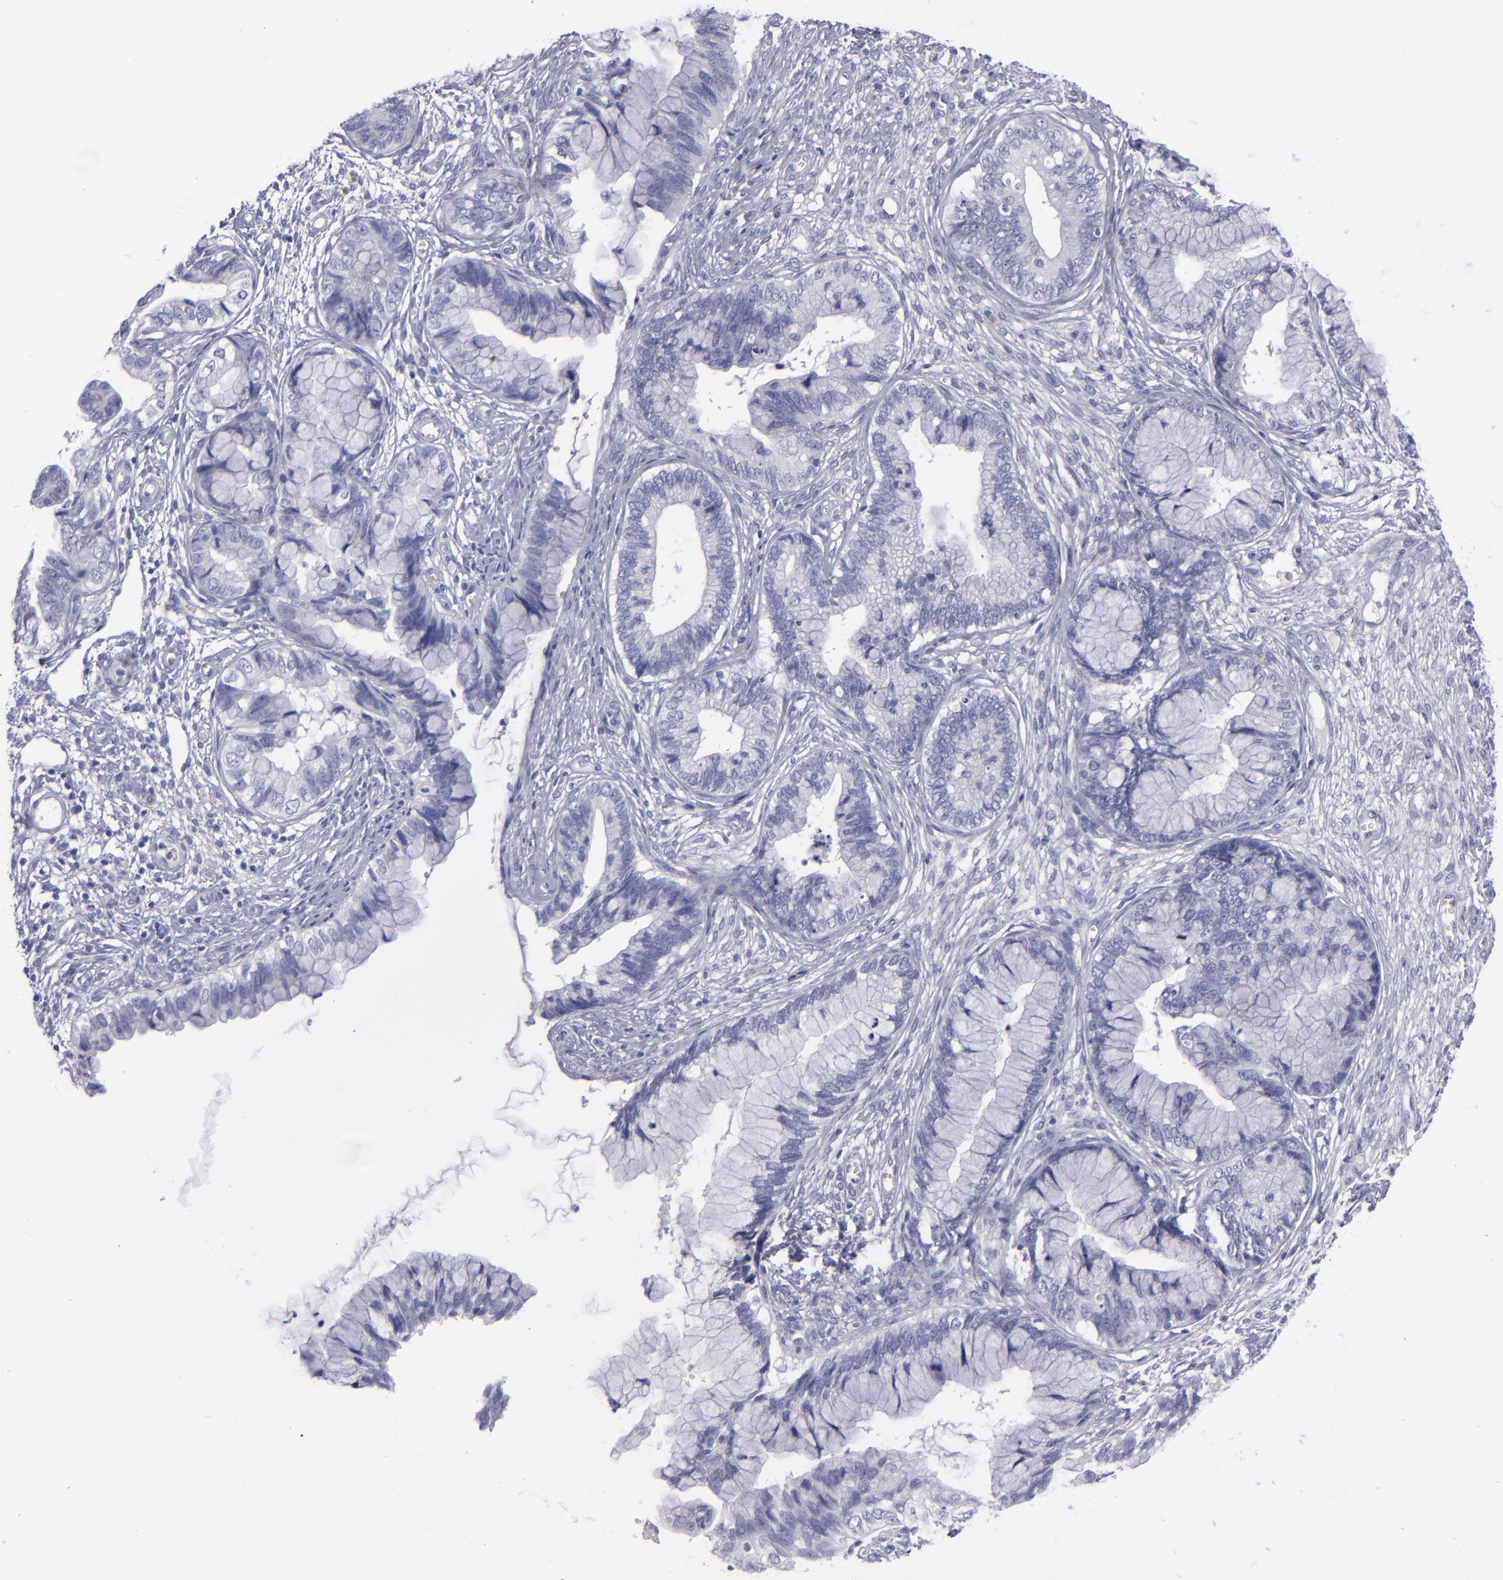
{"staining": {"intensity": "negative", "quantity": "none", "location": "none"}, "tissue": "cervical cancer", "cell_type": "Tumor cells", "image_type": "cancer", "snomed": [{"axis": "morphology", "description": "Adenocarcinoma, NOS"}, {"axis": "topography", "description": "Cervix"}], "caption": "High power microscopy micrograph of an IHC micrograph of cervical cancer (adenocarcinoma), revealing no significant staining in tumor cells. Nuclei are stained in blue.", "gene": "CD22", "patient": {"sex": "female", "age": 44}}